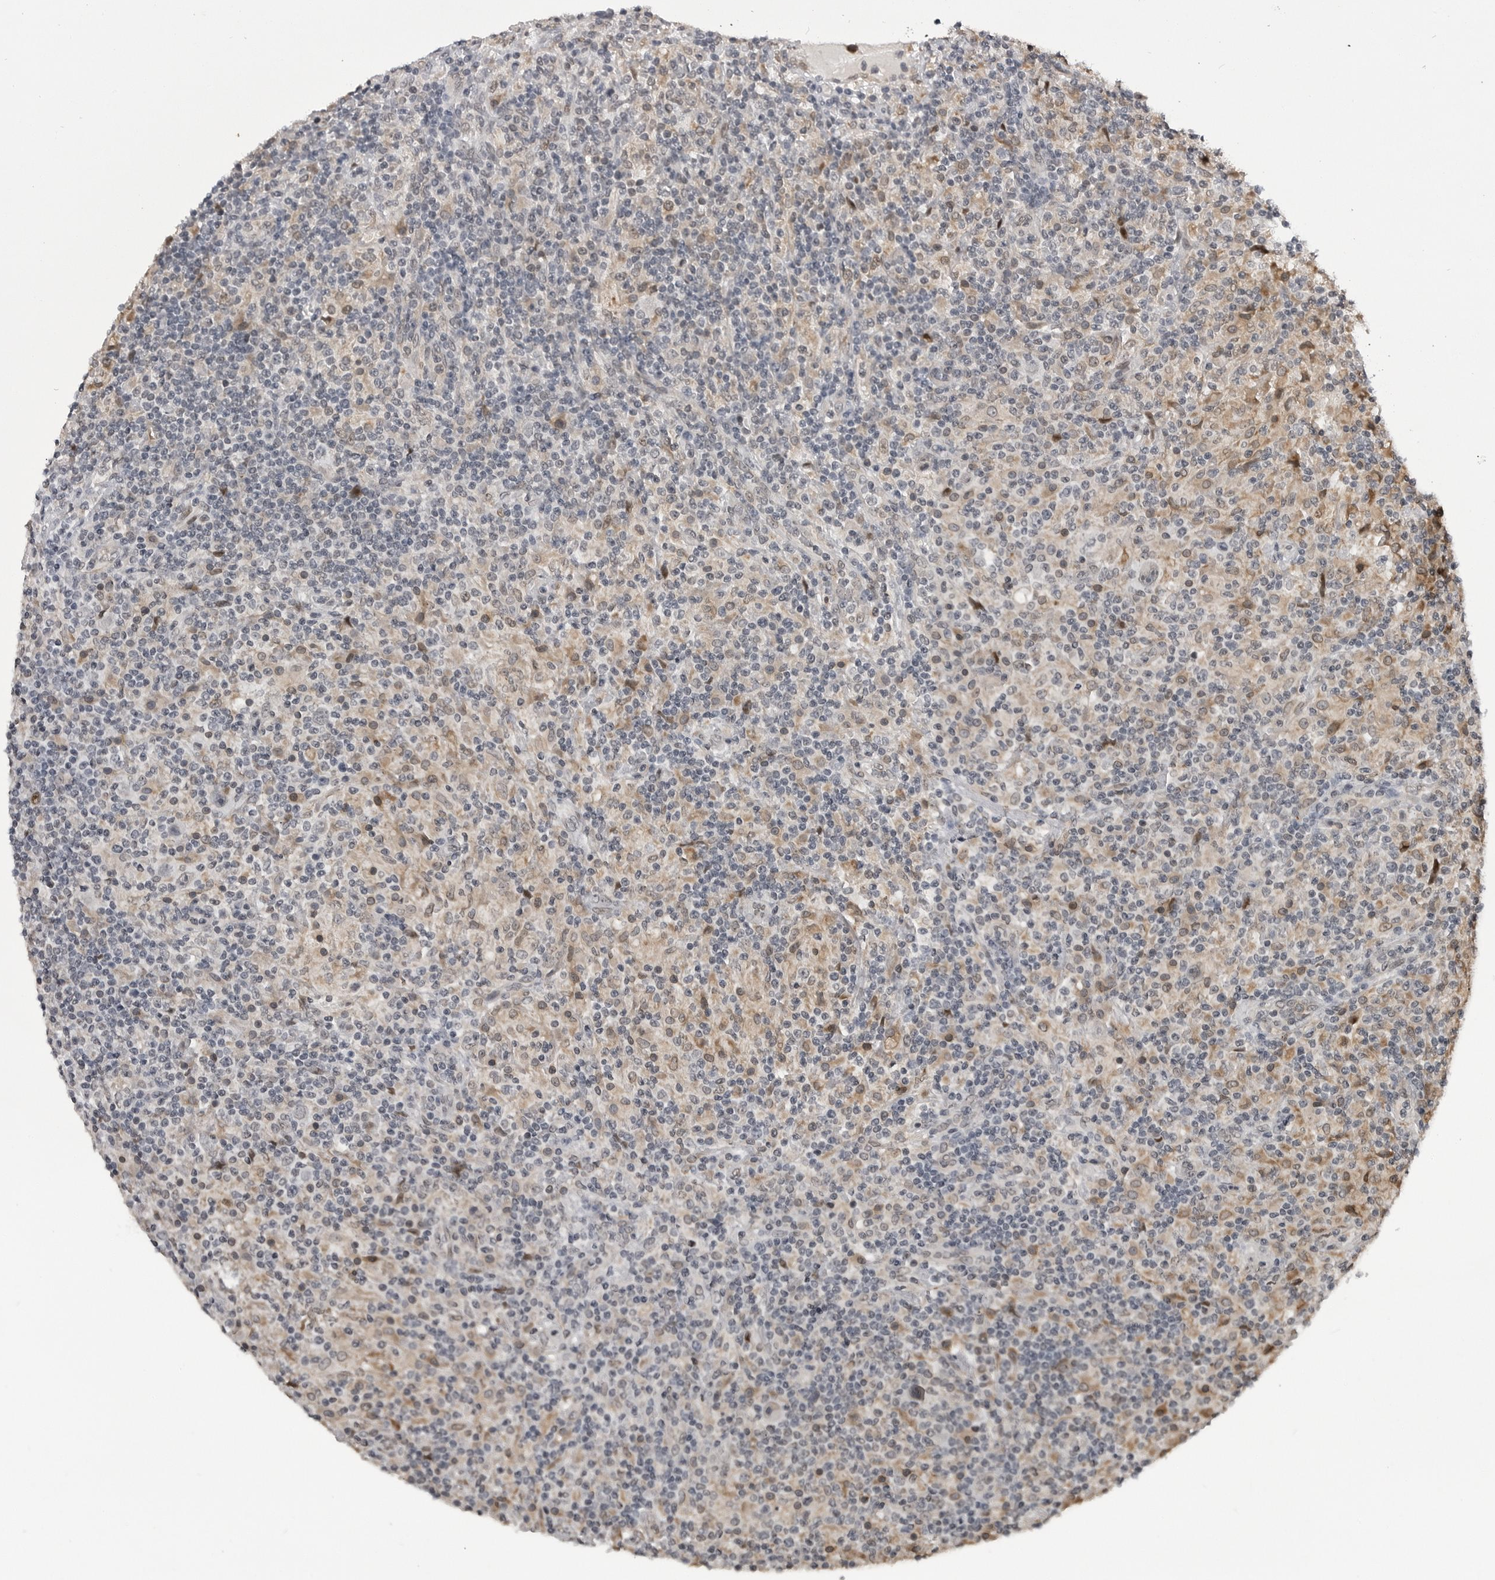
{"staining": {"intensity": "negative", "quantity": "none", "location": "none"}, "tissue": "lymphoma", "cell_type": "Tumor cells", "image_type": "cancer", "snomed": [{"axis": "morphology", "description": "Hodgkin's disease, NOS"}, {"axis": "topography", "description": "Lymph node"}], "caption": "IHC photomicrograph of Hodgkin's disease stained for a protein (brown), which exhibits no expression in tumor cells. (DAB (3,3'-diaminobenzidine) immunohistochemistry, high magnification).", "gene": "C8orf58", "patient": {"sex": "male", "age": 70}}